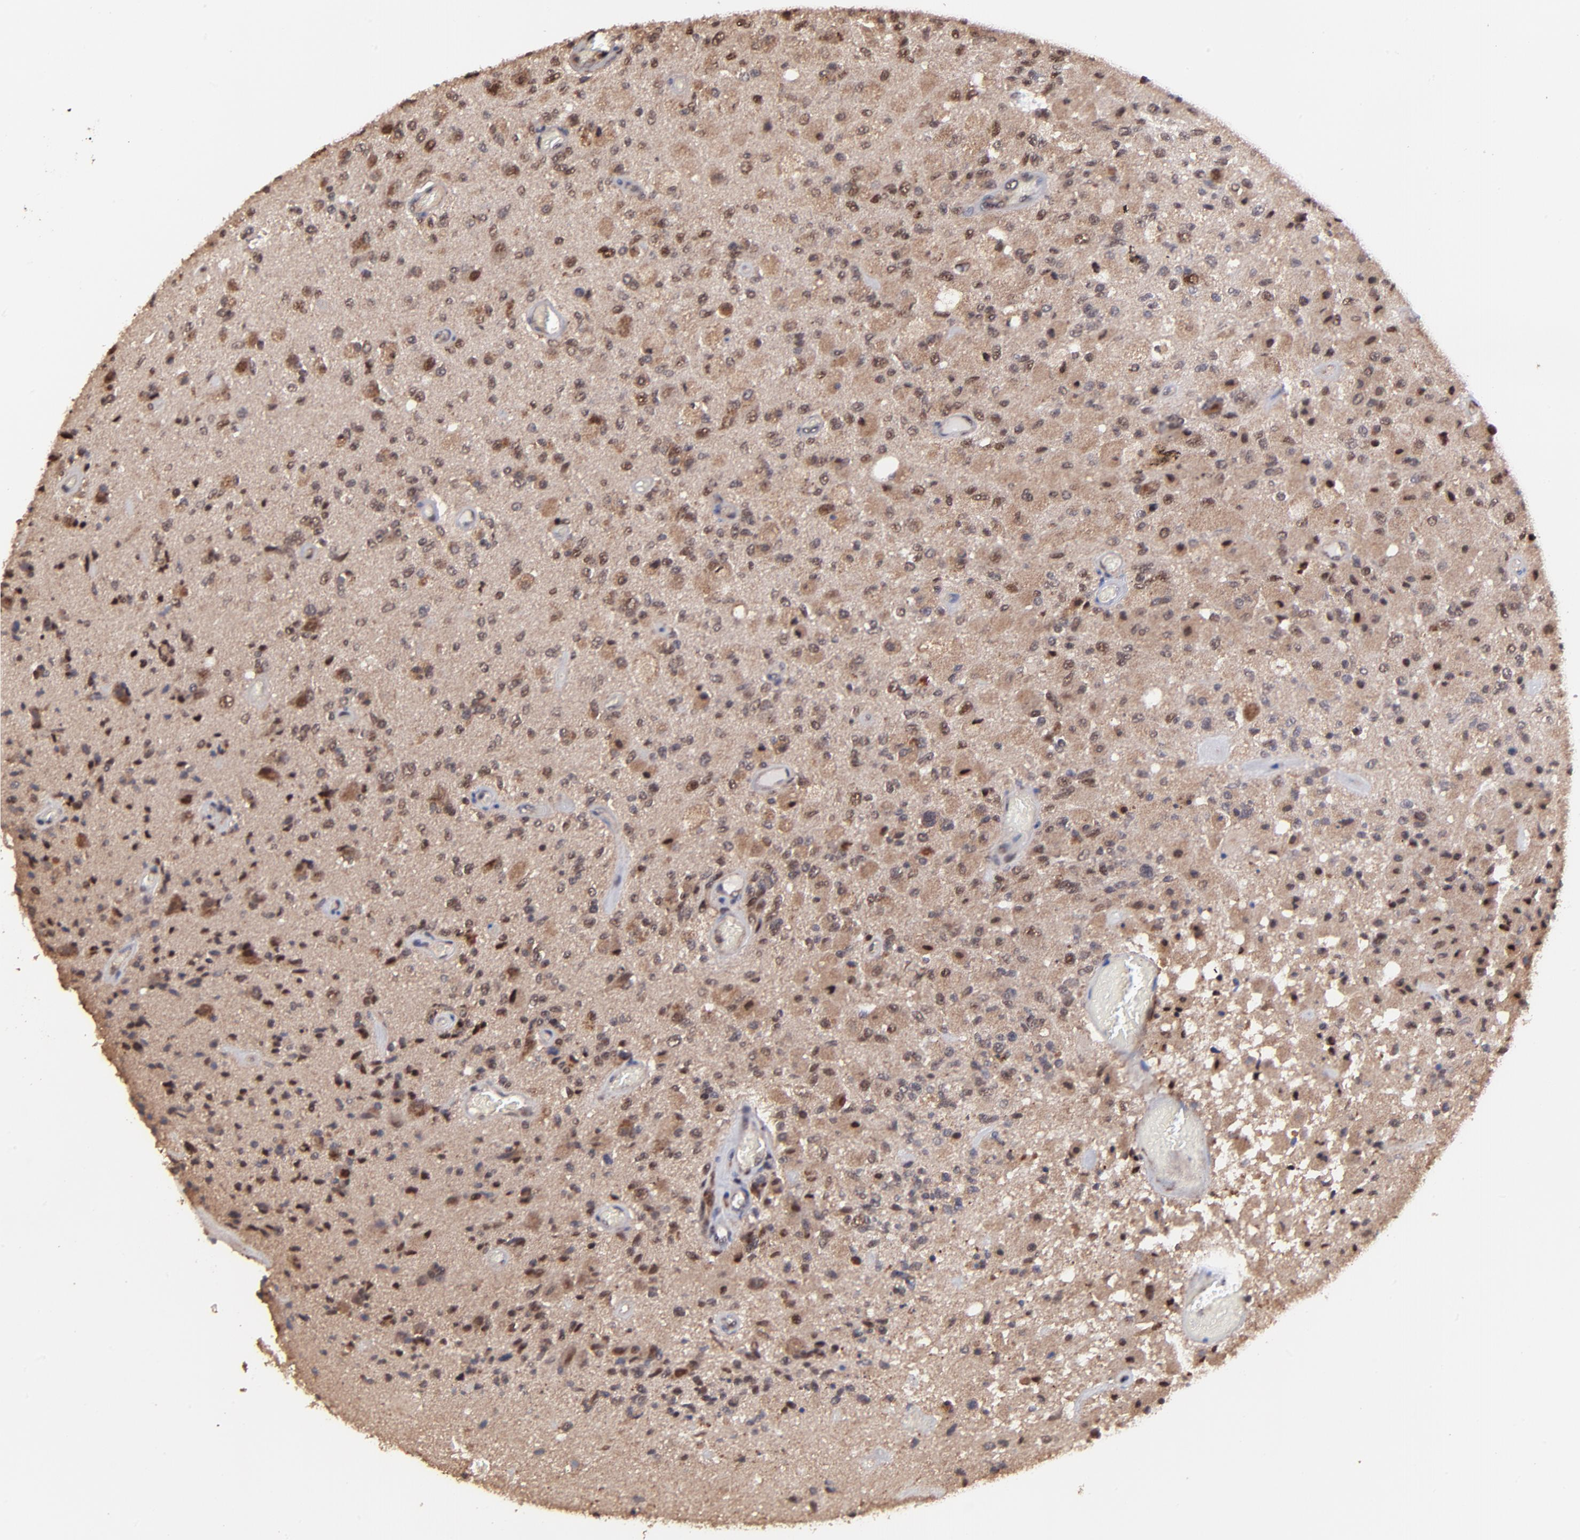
{"staining": {"intensity": "moderate", "quantity": ">75%", "location": "cytoplasmic/membranous,nuclear"}, "tissue": "glioma", "cell_type": "Tumor cells", "image_type": "cancer", "snomed": [{"axis": "morphology", "description": "Normal tissue, NOS"}, {"axis": "morphology", "description": "Glioma, malignant, High grade"}, {"axis": "topography", "description": "Cerebral cortex"}], "caption": "Approximately >75% of tumor cells in malignant high-grade glioma reveal moderate cytoplasmic/membranous and nuclear protein staining as visualized by brown immunohistochemical staining.", "gene": "PSMA6", "patient": {"sex": "male", "age": 77}}